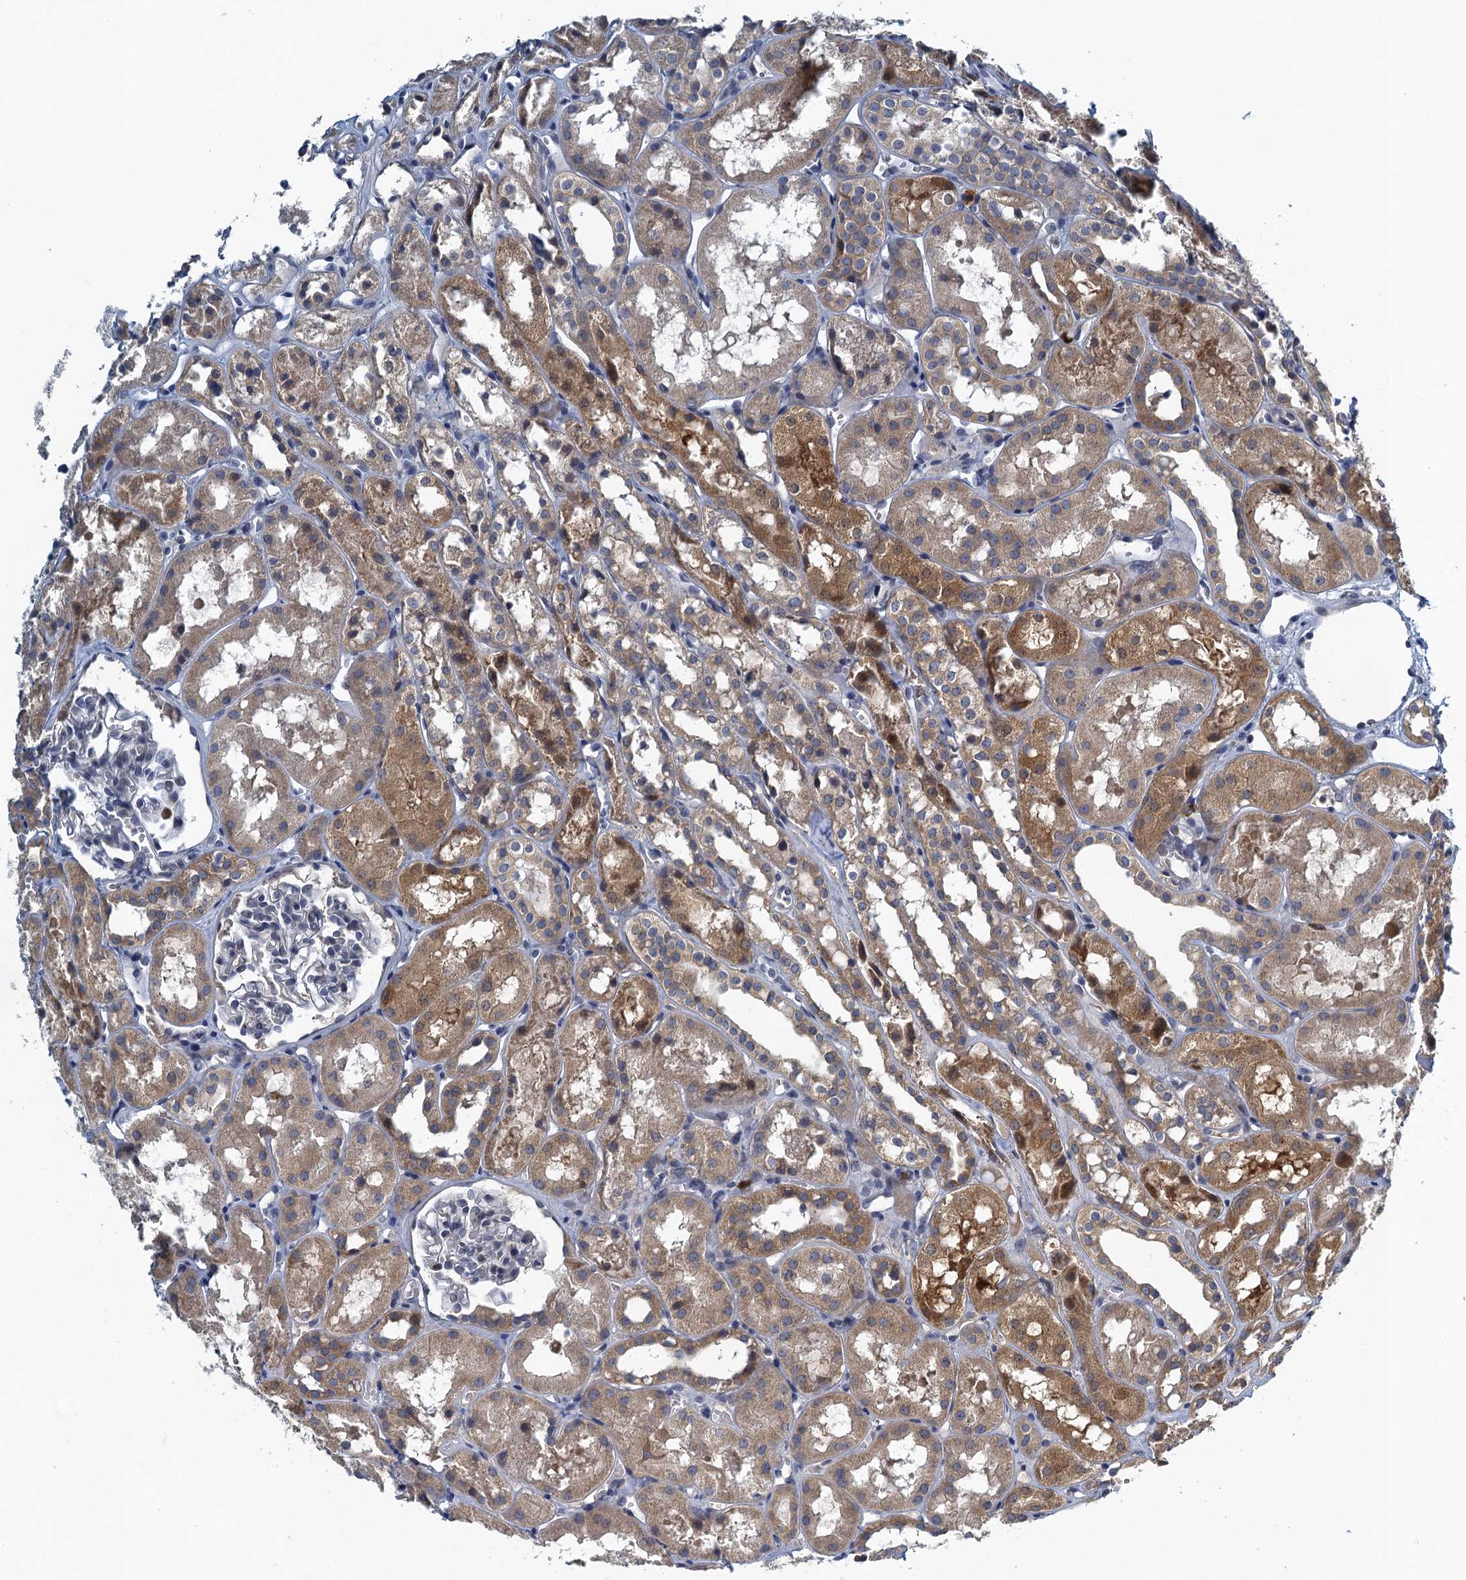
{"staining": {"intensity": "negative", "quantity": "none", "location": "none"}, "tissue": "kidney", "cell_type": "Cells in glomeruli", "image_type": "normal", "snomed": [{"axis": "morphology", "description": "Normal tissue, NOS"}, {"axis": "topography", "description": "Kidney"}], "caption": "This is a micrograph of IHC staining of normal kidney, which shows no positivity in cells in glomeruli. Nuclei are stained in blue.", "gene": "ALG2", "patient": {"sex": "male", "age": 16}}